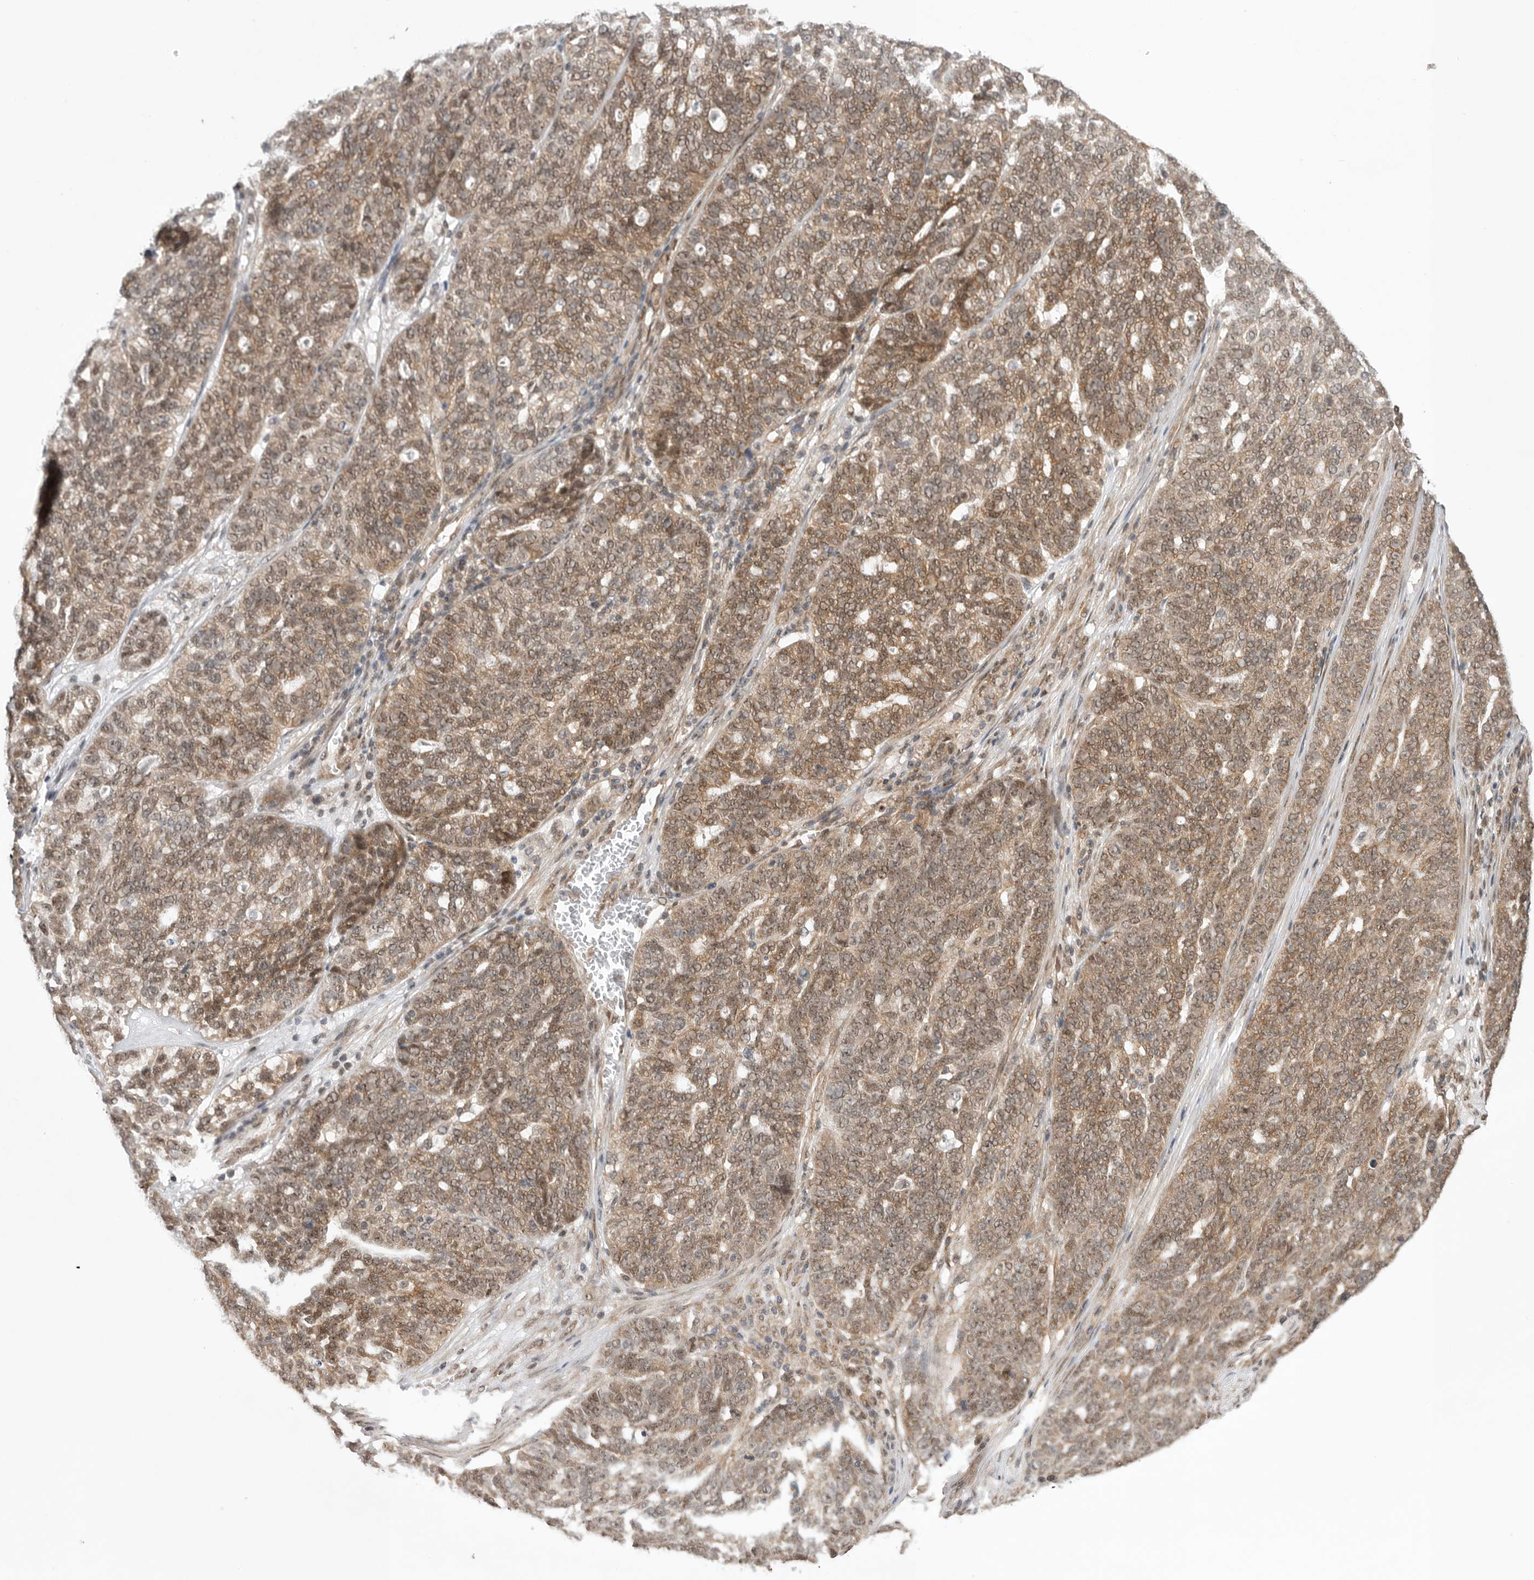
{"staining": {"intensity": "weak", "quantity": ">75%", "location": "cytoplasmic/membranous"}, "tissue": "ovarian cancer", "cell_type": "Tumor cells", "image_type": "cancer", "snomed": [{"axis": "morphology", "description": "Cystadenocarcinoma, serous, NOS"}, {"axis": "topography", "description": "Ovary"}], "caption": "A micrograph showing weak cytoplasmic/membranous staining in approximately >75% of tumor cells in ovarian cancer, as visualized by brown immunohistochemical staining.", "gene": "VPS50", "patient": {"sex": "female", "age": 59}}